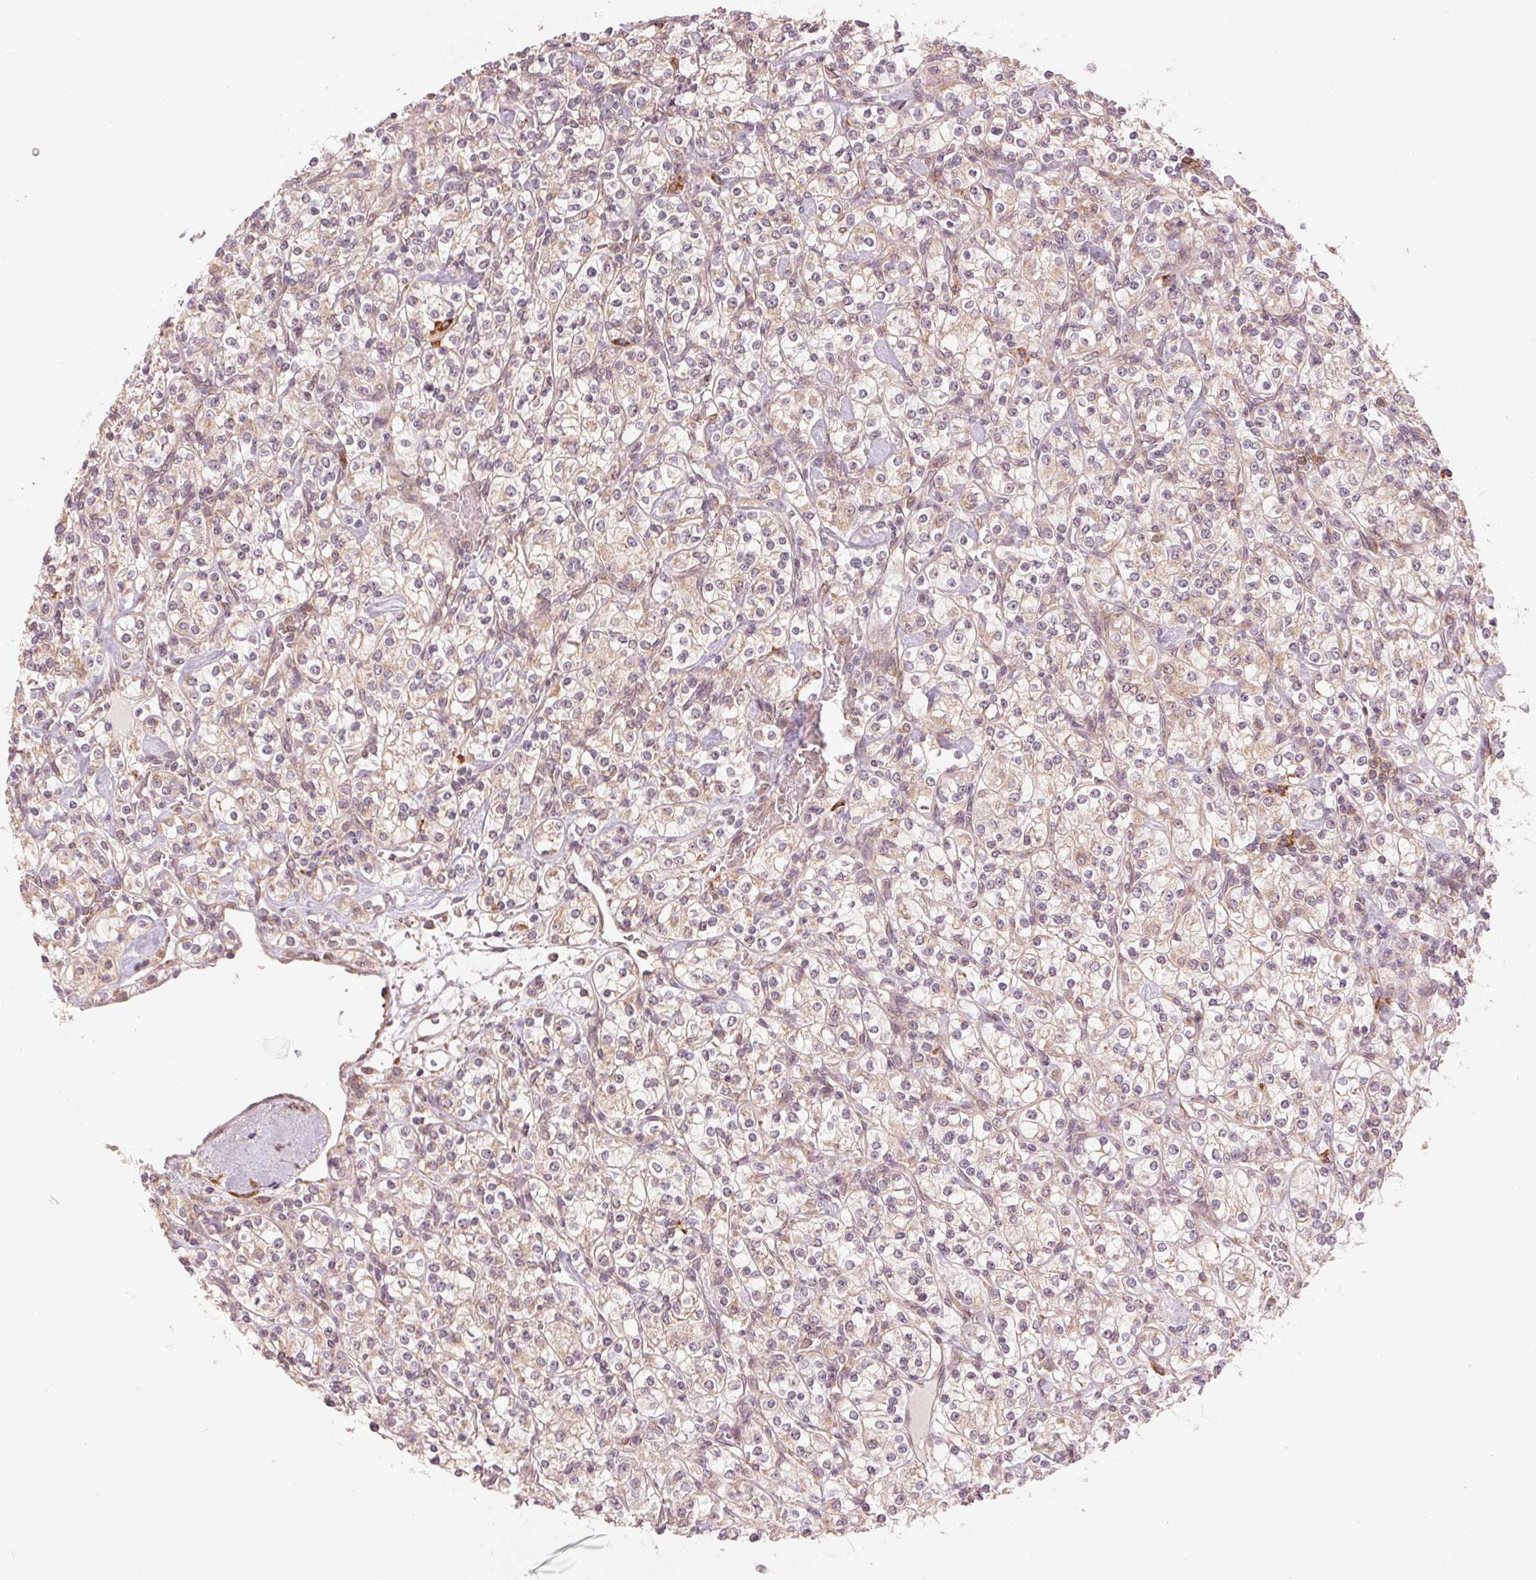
{"staining": {"intensity": "weak", "quantity": ">75%", "location": "cytoplasmic/membranous"}, "tissue": "renal cancer", "cell_type": "Tumor cells", "image_type": "cancer", "snomed": [{"axis": "morphology", "description": "Adenocarcinoma, NOS"}, {"axis": "topography", "description": "Kidney"}], "caption": "This micrograph shows immunohistochemistry (IHC) staining of human renal cancer (adenocarcinoma), with low weak cytoplasmic/membranous staining in about >75% of tumor cells.", "gene": "SLC20A1", "patient": {"sex": "male", "age": 77}}